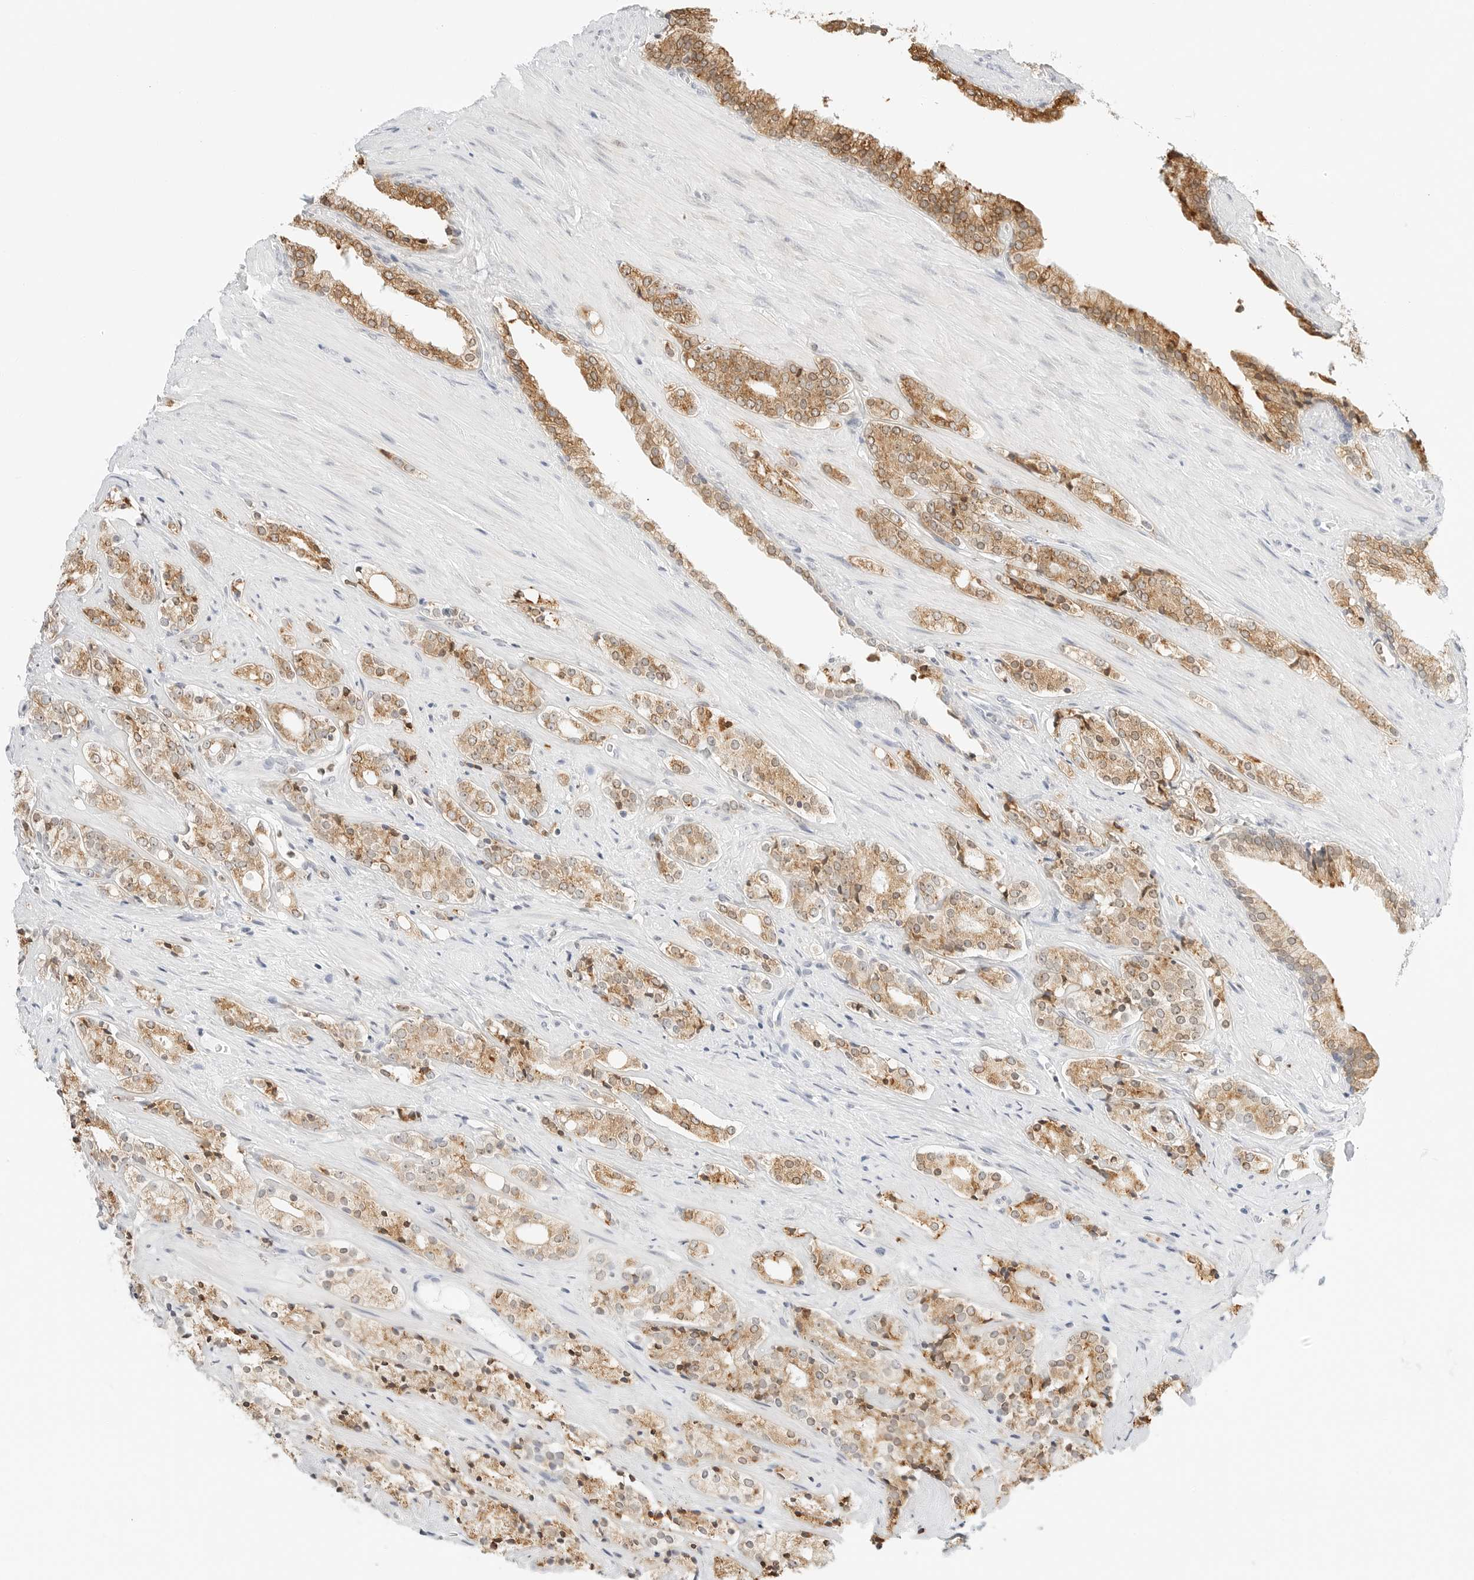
{"staining": {"intensity": "moderate", "quantity": ">75%", "location": "cytoplasmic/membranous"}, "tissue": "prostate cancer", "cell_type": "Tumor cells", "image_type": "cancer", "snomed": [{"axis": "morphology", "description": "Adenocarcinoma, High grade"}, {"axis": "topography", "description": "Prostate"}], "caption": "DAB immunohistochemical staining of human prostate adenocarcinoma (high-grade) exhibits moderate cytoplasmic/membranous protein staining in approximately >75% of tumor cells.", "gene": "THEM4", "patient": {"sex": "male", "age": 71}}